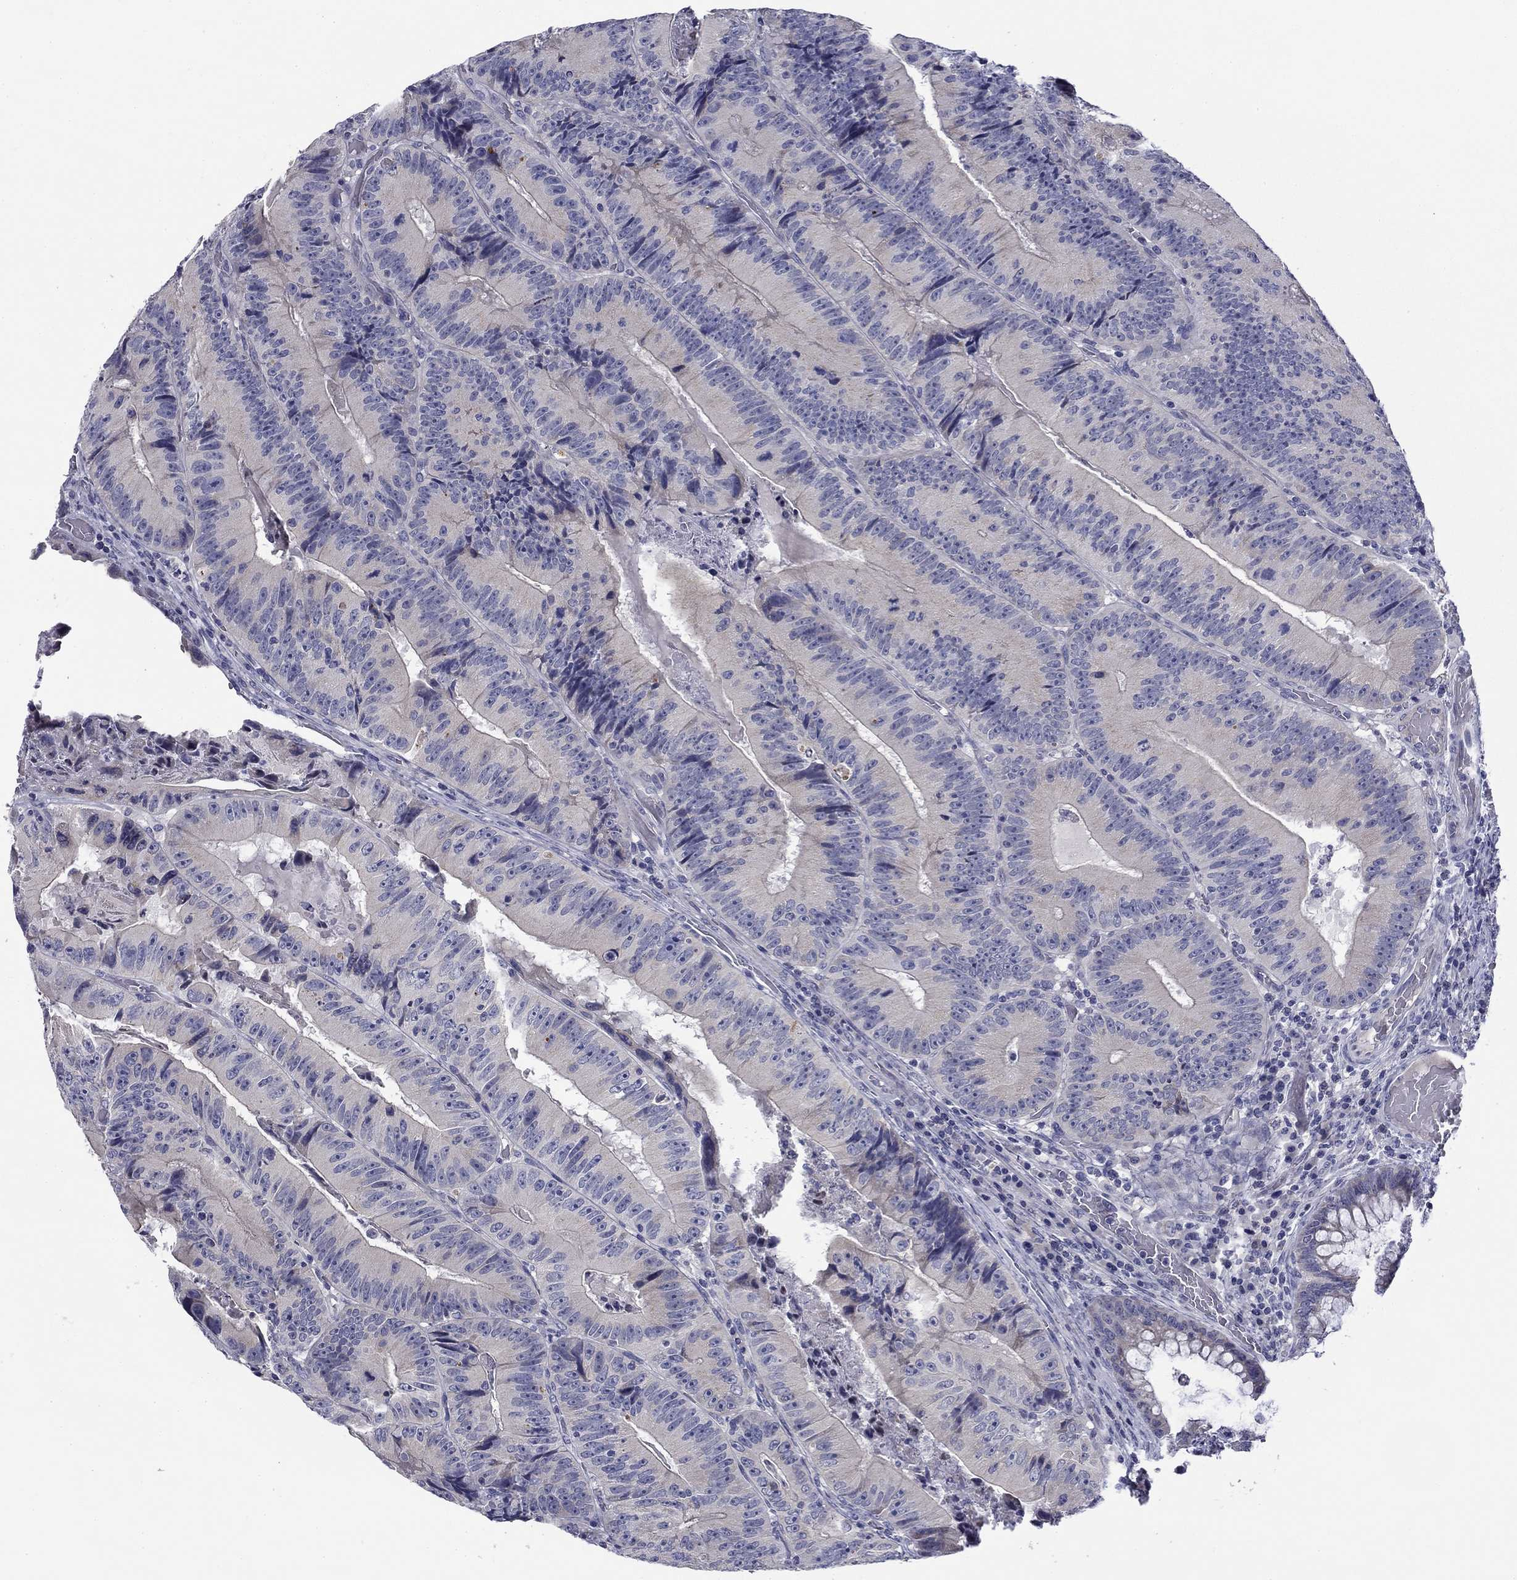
{"staining": {"intensity": "negative", "quantity": "none", "location": "none"}, "tissue": "colorectal cancer", "cell_type": "Tumor cells", "image_type": "cancer", "snomed": [{"axis": "morphology", "description": "Adenocarcinoma, NOS"}, {"axis": "topography", "description": "Colon"}], "caption": "Immunohistochemical staining of colorectal adenocarcinoma demonstrates no significant expression in tumor cells. Brightfield microscopy of immunohistochemistry (IHC) stained with DAB (brown) and hematoxylin (blue), captured at high magnification.", "gene": "SPATA7", "patient": {"sex": "female", "age": 86}}